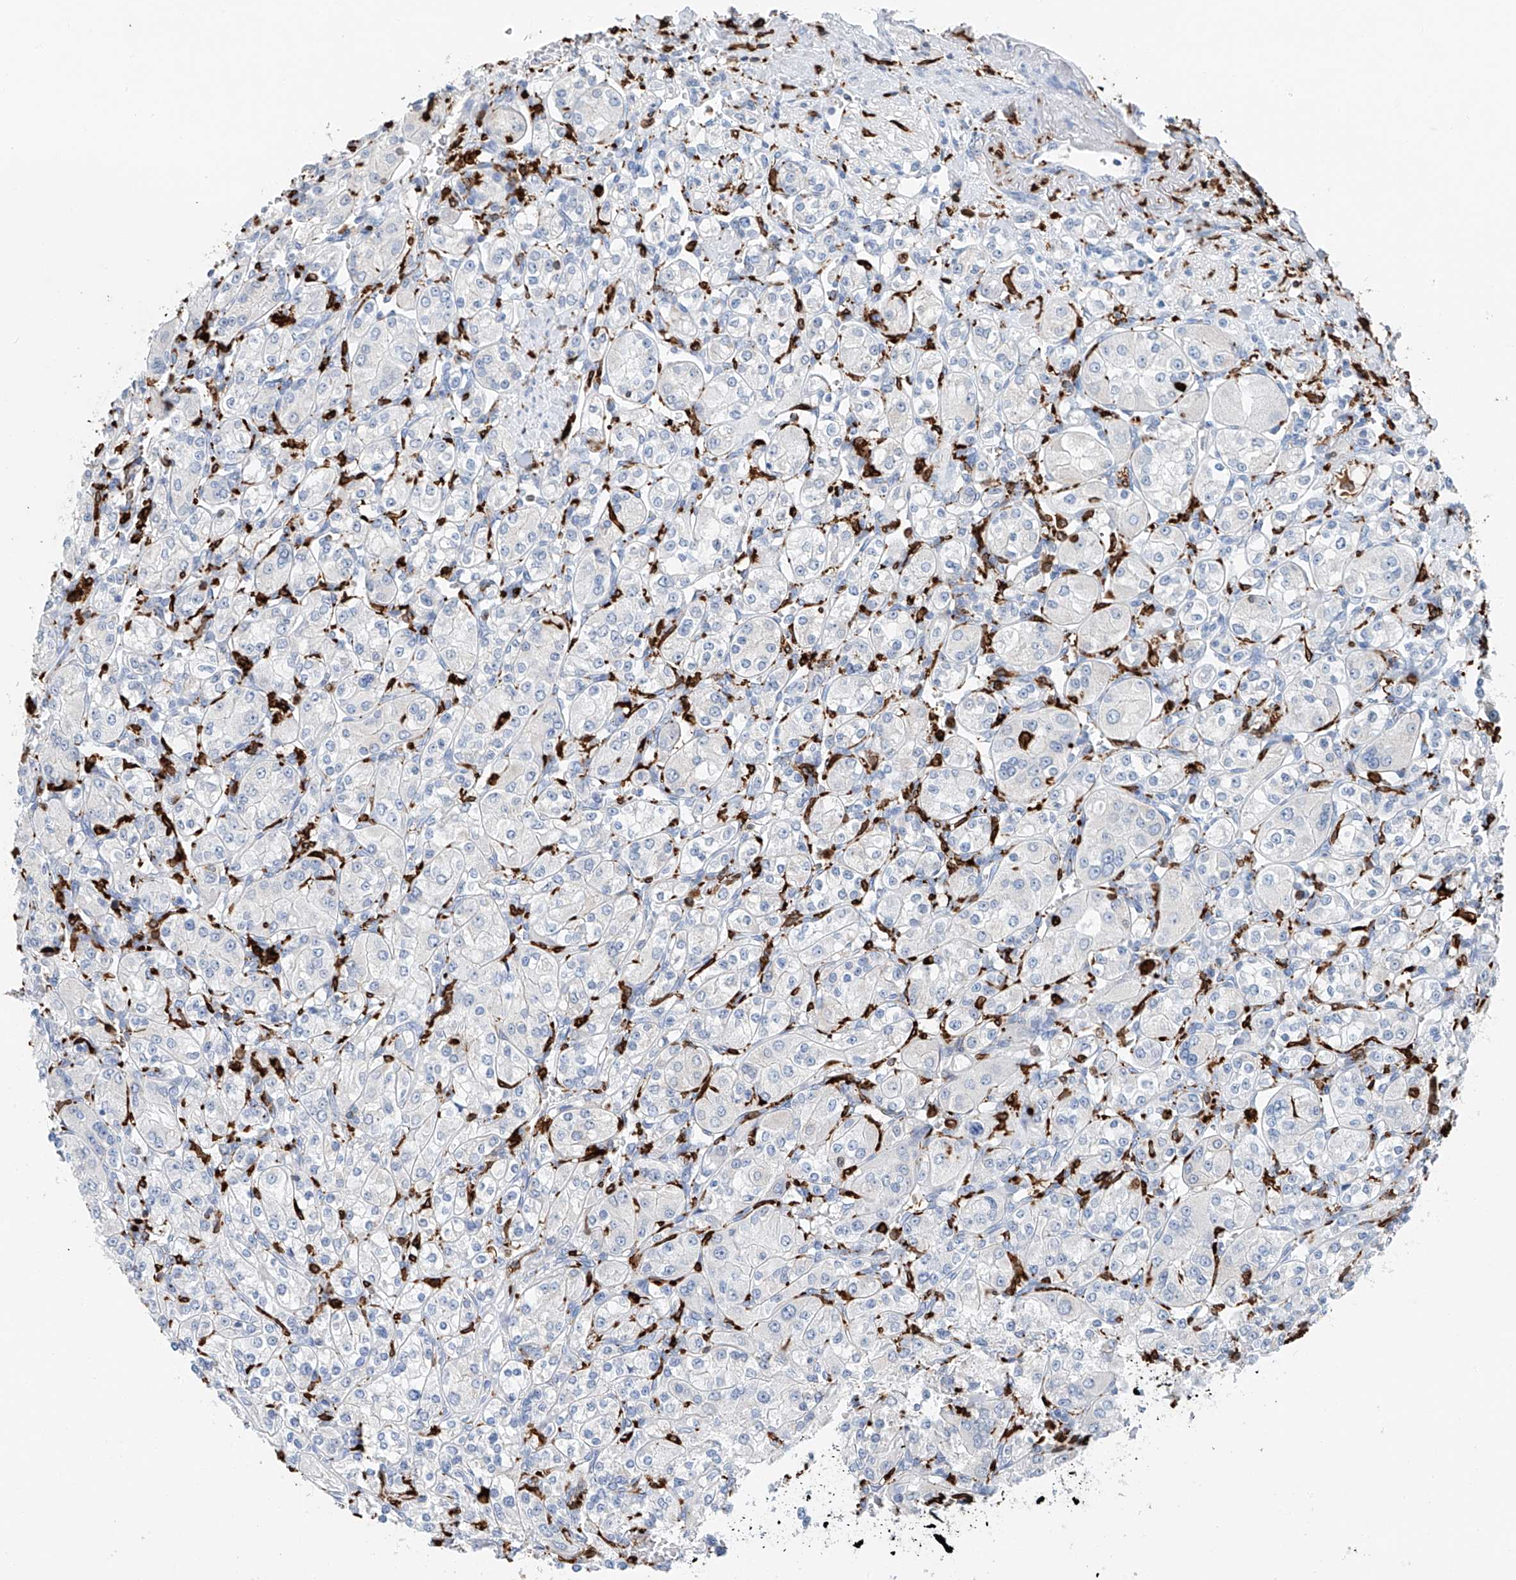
{"staining": {"intensity": "negative", "quantity": "none", "location": "none"}, "tissue": "renal cancer", "cell_type": "Tumor cells", "image_type": "cancer", "snomed": [{"axis": "morphology", "description": "Adenocarcinoma, NOS"}, {"axis": "topography", "description": "Kidney"}], "caption": "An immunohistochemistry (IHC) image of renal cancer (adenocarcinoma) is shown. There is no staining in tumor cells of renal cancer (adenocarcinoma).", "gene": "TBXAS1", "patient": {"sex": "male", "age": 77}}